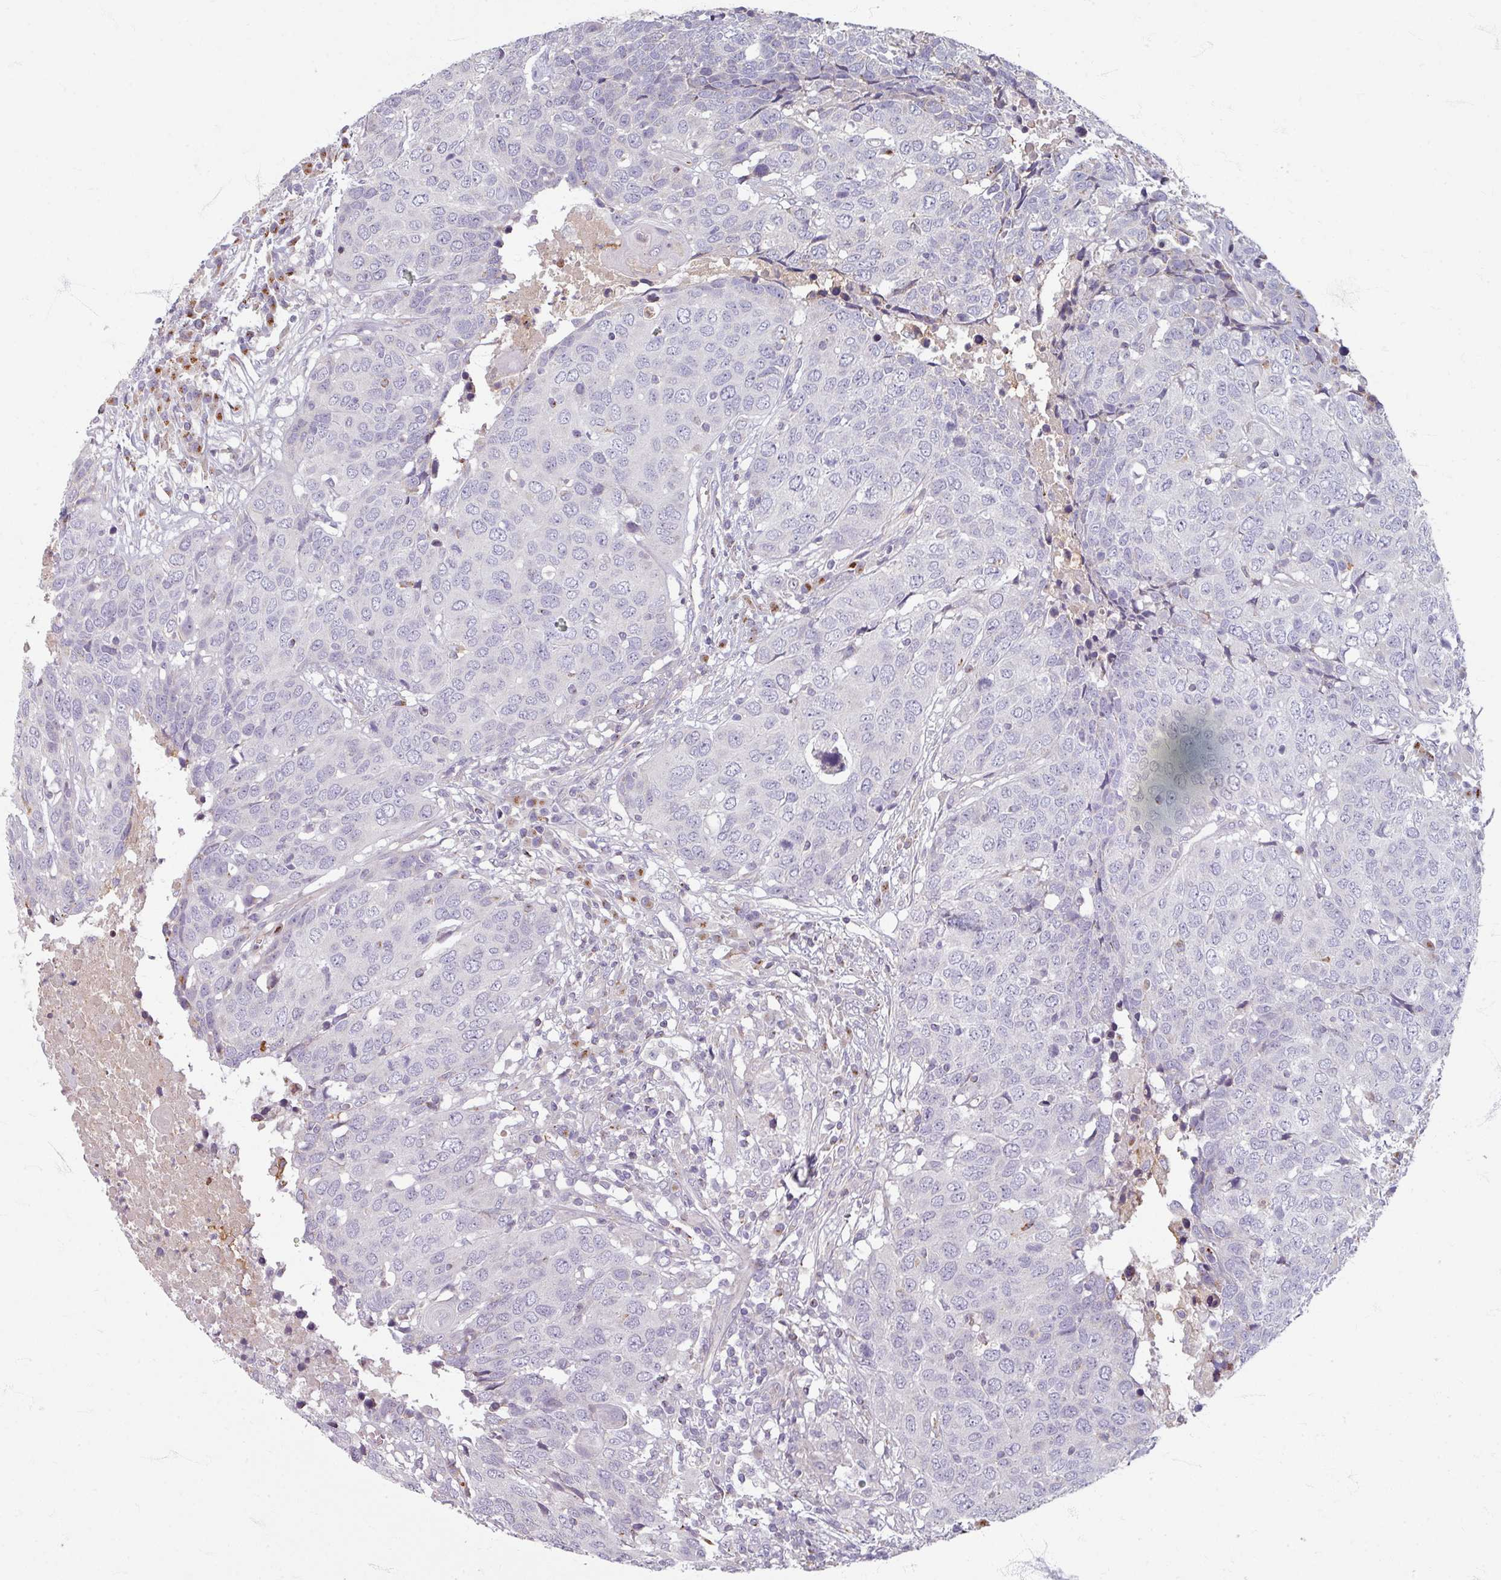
{"staining": {"intensity": "negative", "quantity": "none", "location": "none"}, "tissue": "head and neck cancer", "cell_type": "Tumor cells", "image_type": "cancer", "snomed": [{"axis": "morphology", "description": "Squamous cell carcinoma, NOS"}, {"axis": "topography", "description": "Head-Neck"}], "caption": "Photomicrograph shows no significant protein positivity in tumor cells of squamous cell carcinoma (head and neck).", "gene": "GABARAPL1", "patient": {"sex": "male", "age": 66}}